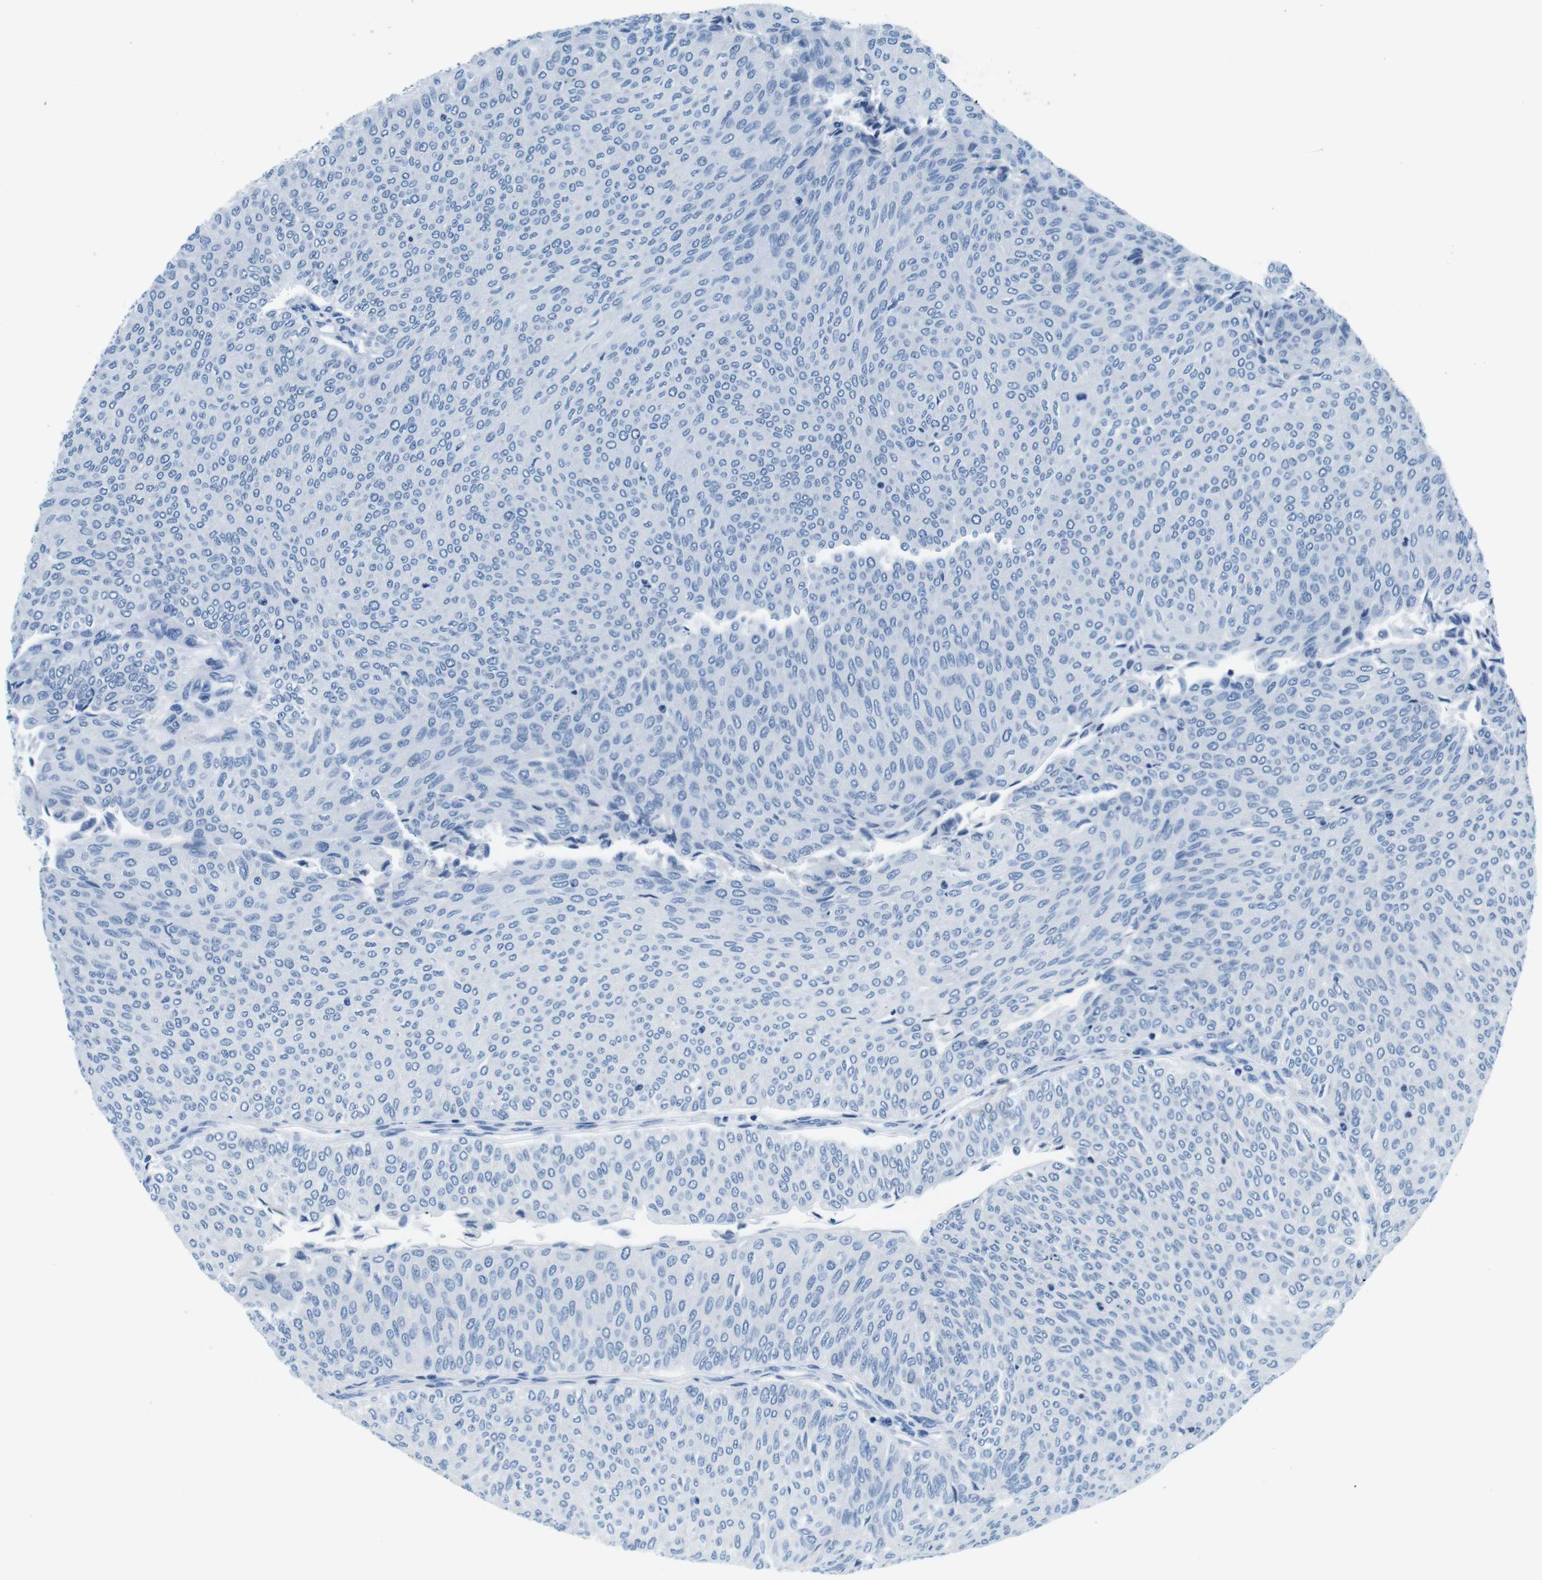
{"staining": {"intensity": "negative", "quantity": "none", "location": "none"}, "tissue": "urothelial cancer", "cell_type": "Tumor cells", "image_type": "cancer", "snomed": [{"axis": "morphology", "description": "Urothelial carcinoma, Low grade"}, {"axis": "topography", "description": "Urinary bladder"}], "caption": "Urothelial cancer was stained to show a protein in brown. There is no significant expression in tumor cells.", "gene": "IGHD", "patient": {"sex": "male", "age": 78}}